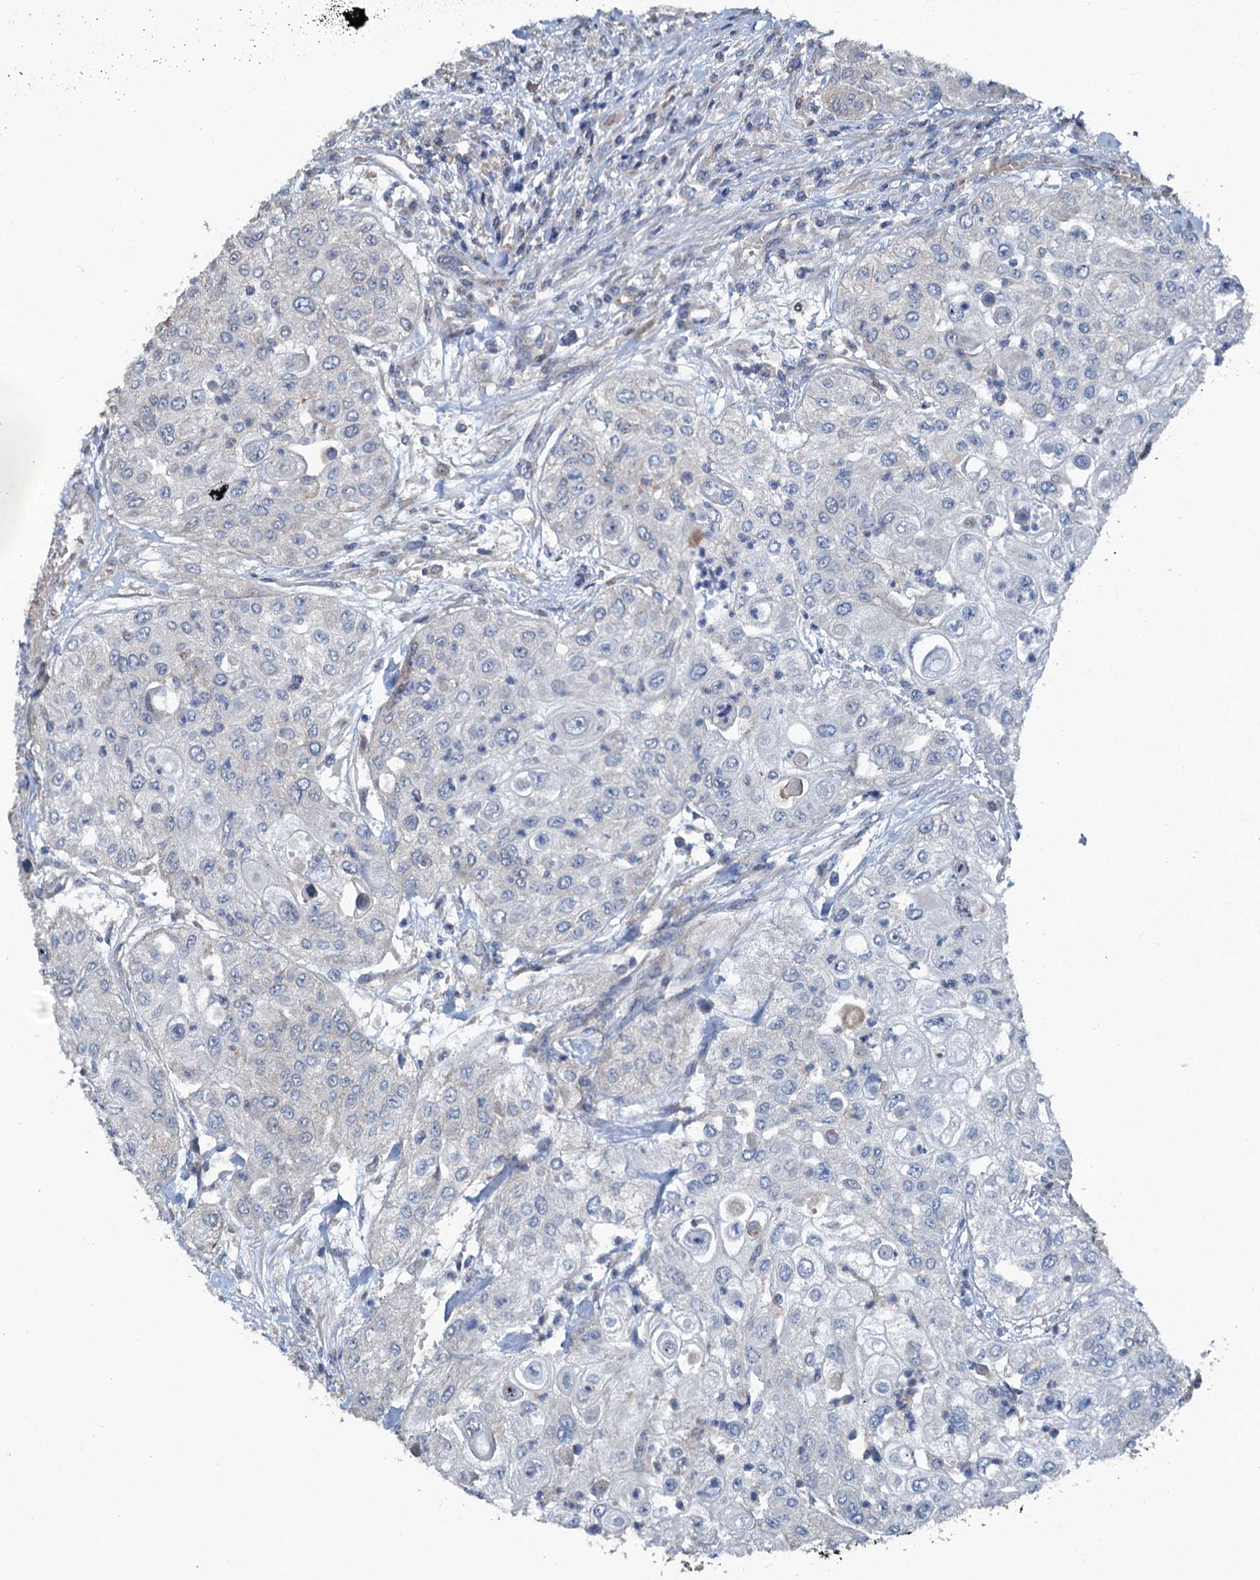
{"staining": {"intensity": "negative", "quantity": "none", "location": "none"}, "tissue": "urothelial cancer", "cell_type": "Tumor cells", "image_type": "cancer", "snomed": [{"axis": "morphology", "description": "Urothelial carcinoma, High grade"}, {"axis": "topography", "description": "Urinary bladder"}], "caption": "Human urothelial cancer stained for a protein using immunohistochemistry (IHC) displays no expression in tumor cells.", "gene": "TEDC1", "patient": {"sex": "female", "age": 79}}